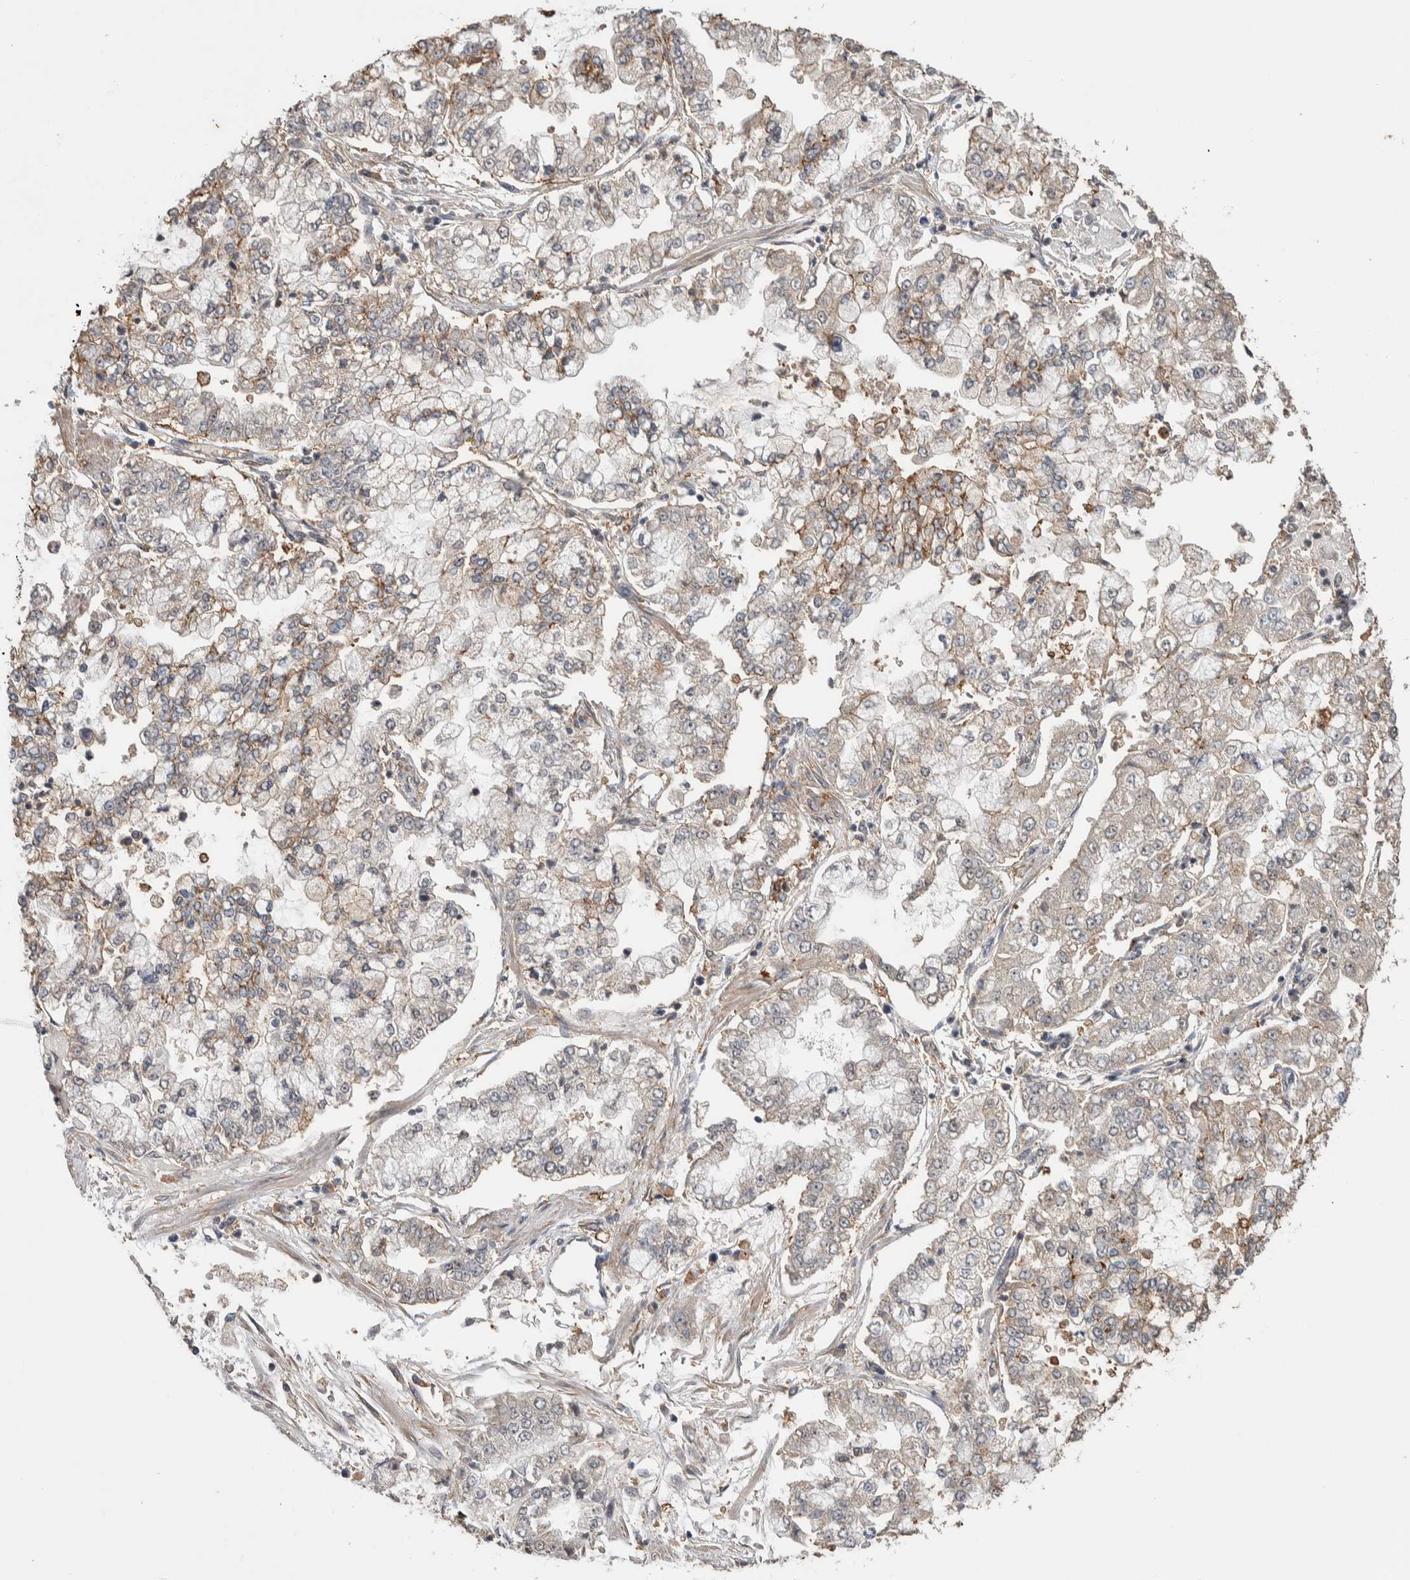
{"staining": {"intensity": "moderate", "quantity": "<25%", "location": "cytoplasmic/membranous"}, "tissue": "stomach cancer", "cell_type": "Tumor cells", "image_type": "cancer", "snomed": [{"axis": "morphology", "description": "Adenocarcinoma, NOS"}, {"axis": "topography", "description": "Stomach"}], "caption": "High-magnification brightfield microscopy of adenocarcinoma (stomach) stained with DAB (3,3'-diaminobenzidine) (brown) and counterstained with hematoxylin (blue). tumor cells exhibit moderate cytoplasmic/membranous expression is present in about<25% of cells. The staining is performed using DAB (3,3'-diaminobenzidine) brown chromogen to label protein expression. The nuclei are counter-stained blue using hematoxylin.", "gene": "DVL2", "patient": {"sex": "male", "age": 76}}